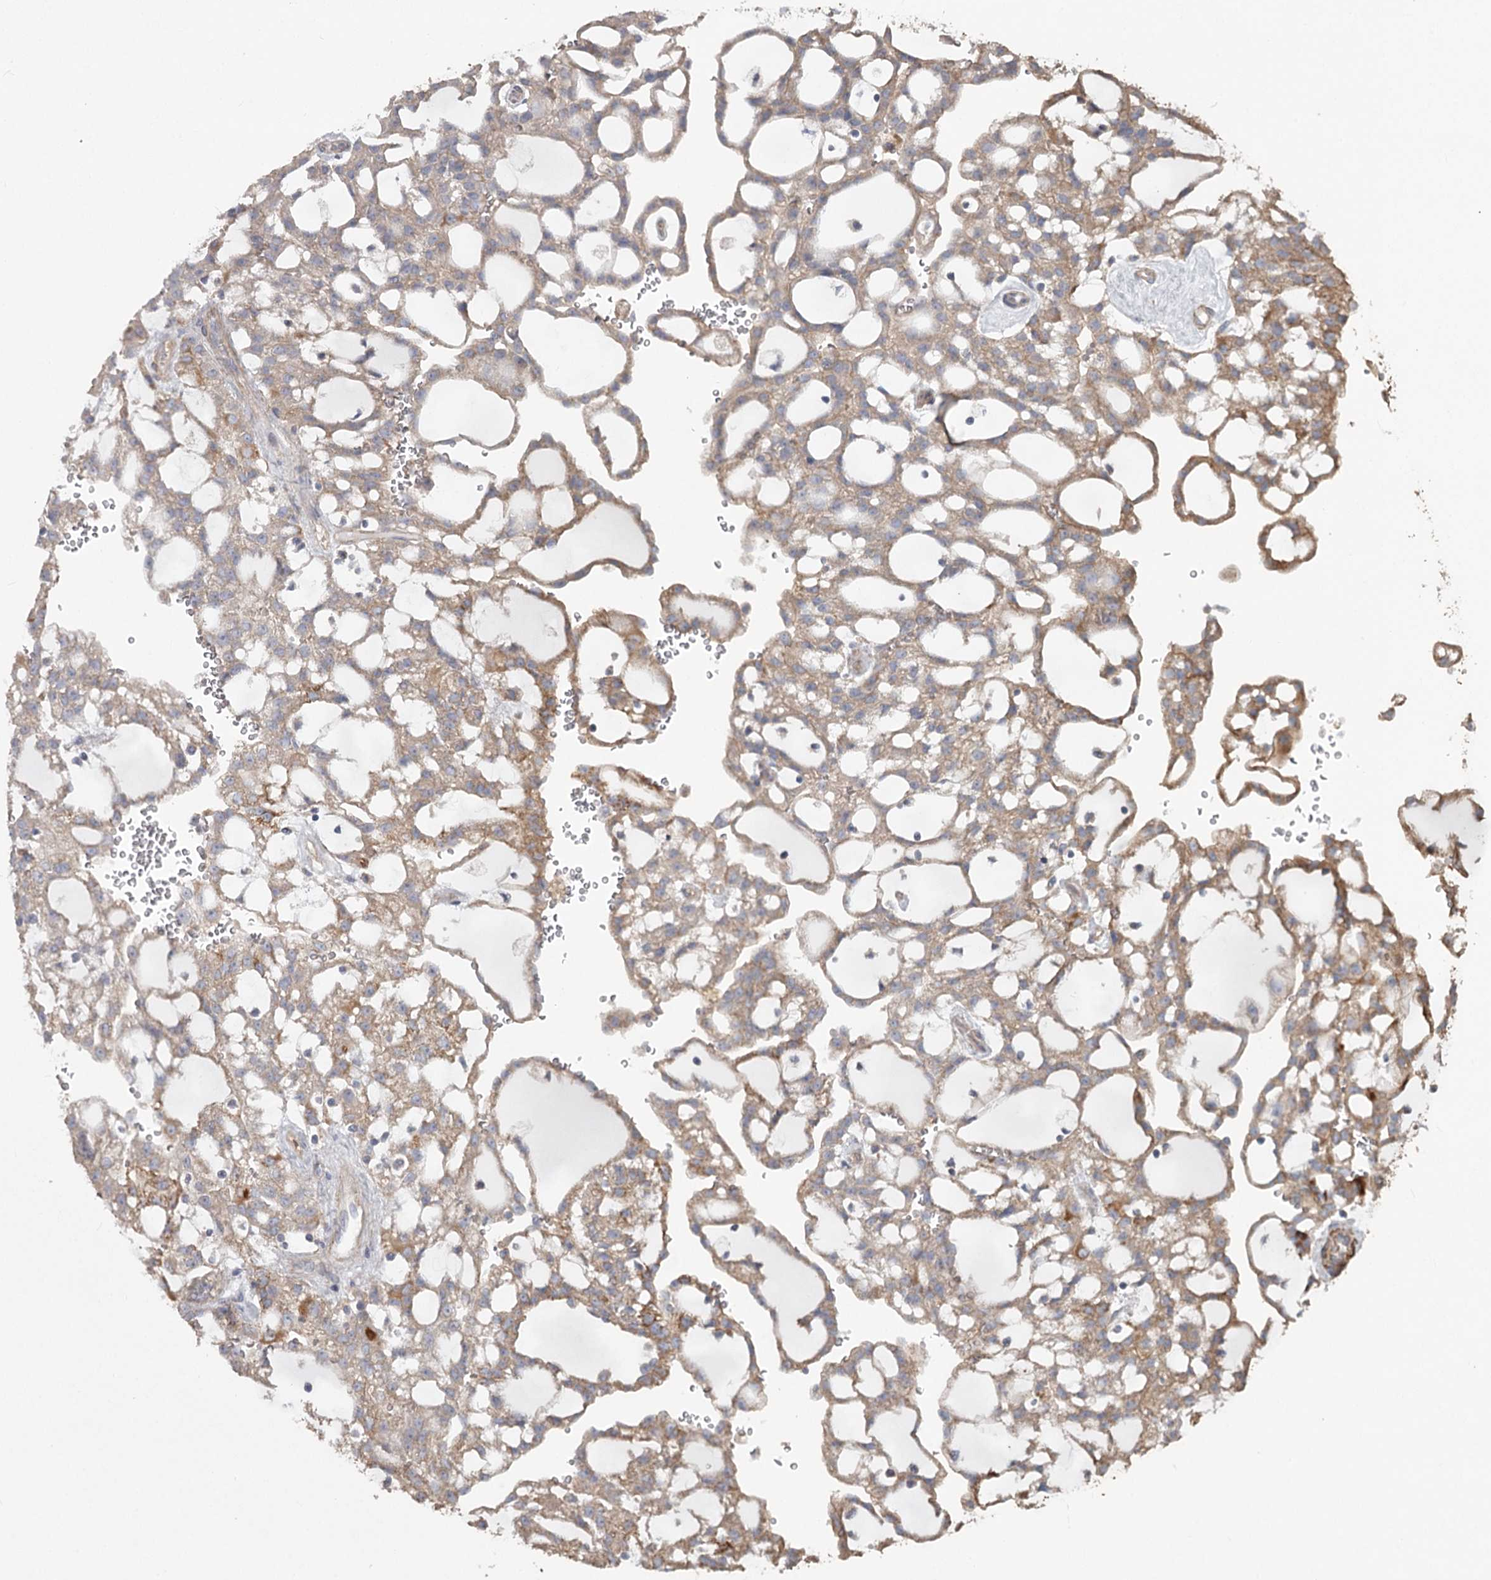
{"staining": {"intensity": "weak", "quantity": ">75%", "location": "cytoplasmic/membranous"}, "tissue": "renal cancer", "cell_type": "Tumor cells", "image_type": "cancer", "snomed": [{"axis": "morphology", "description": "Adenocarcinoma, NOS"}, {"axis": "topography", "description": "Kidney"}], "caption": "The immunohistochemical stain shows weak cytoplasmic/membranous positivity in tumor cells of renal cancer (adenocarcinoma) tissue.", "gene": "DHRS9", "patient": {"sex": "male", "age": 63}}